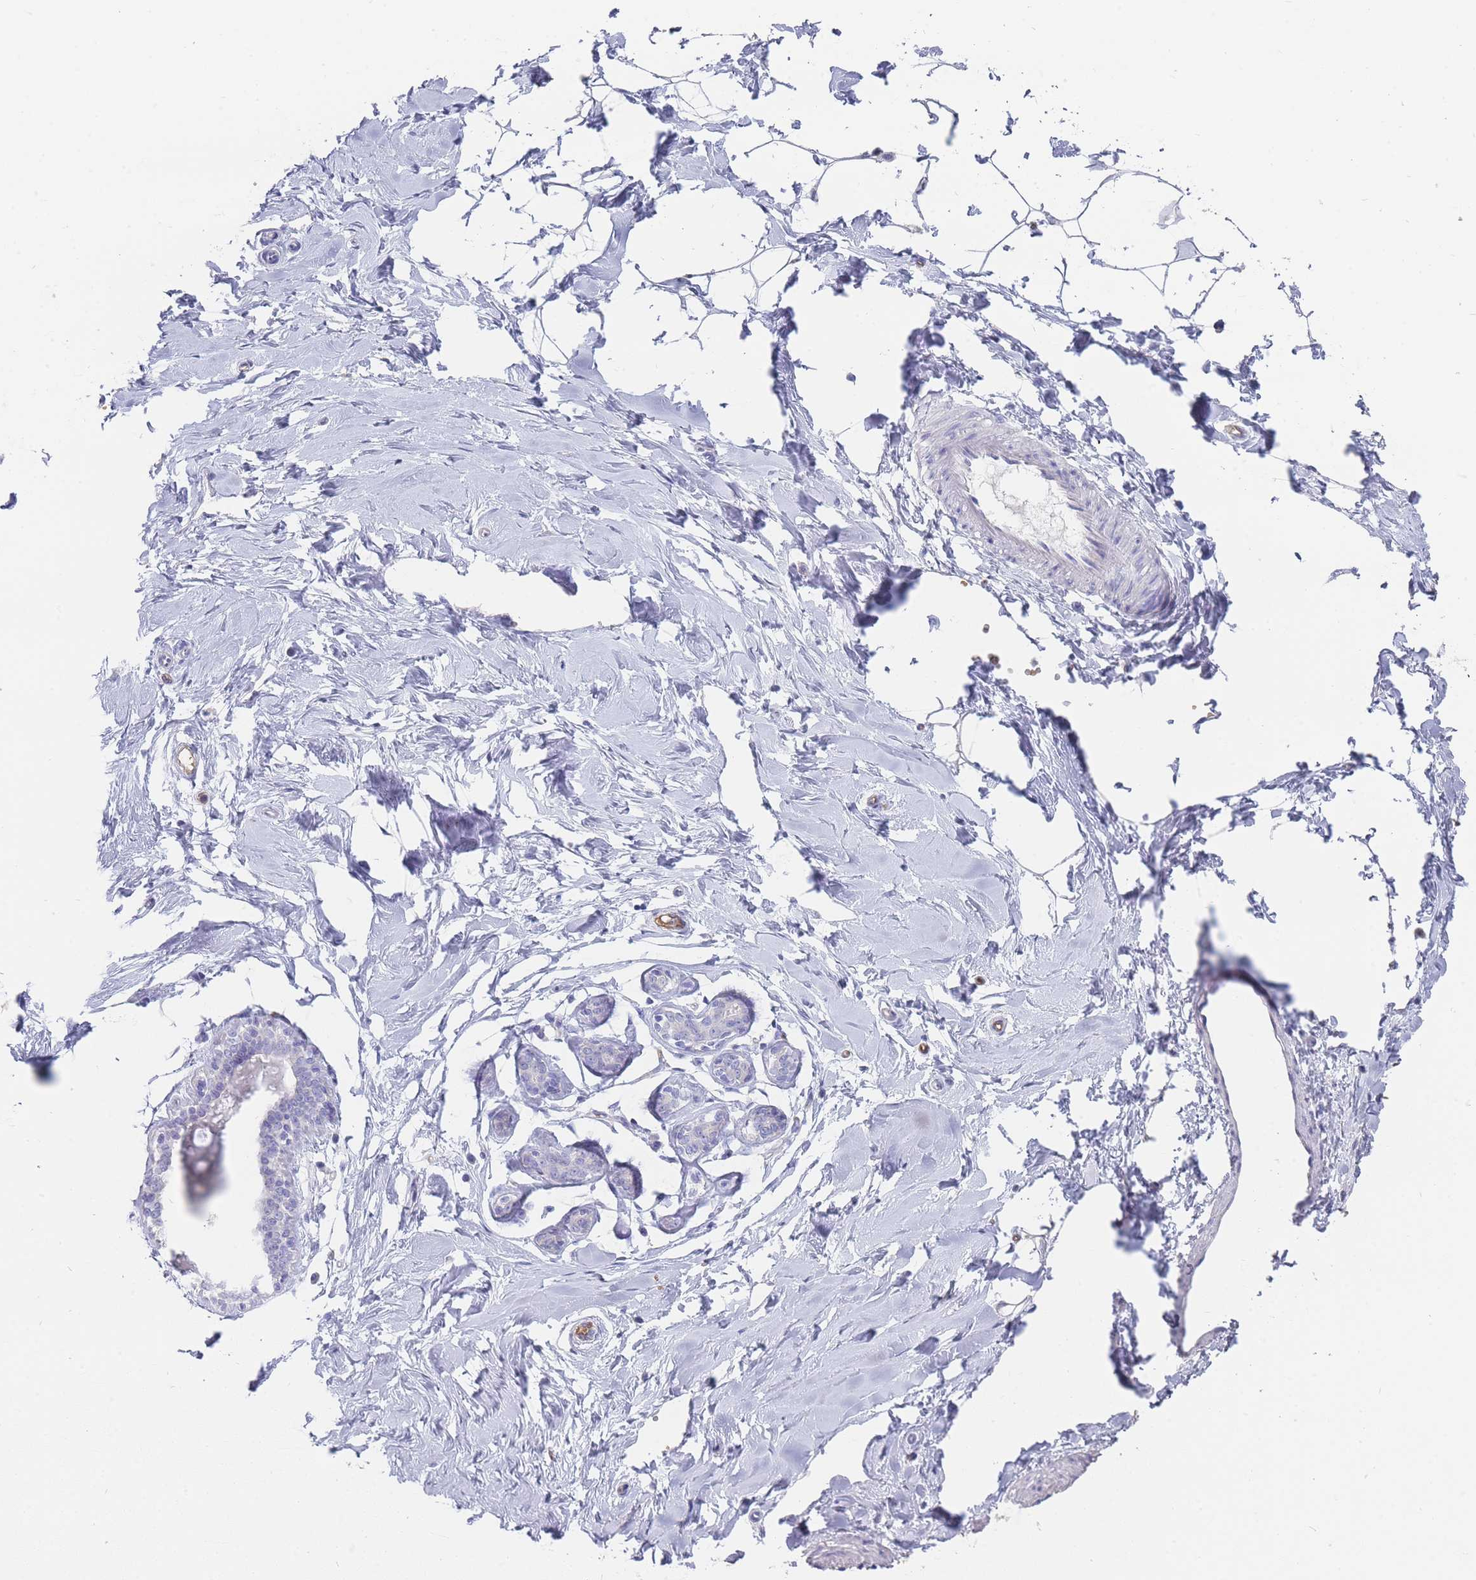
{"staining": {"intensity": "negative", "quantity": "none", "location": "none"}, "tissue": "breast", "cell_type": "Adipocytes", "image_type": "normal", "snomed": [{"axis": "morphology", "description": "Normal tissue, NOS"}, {"axis": "topography", "description": "Breast"}], "caption": "IHC micrograph of unremarkable breast stained for a protein (brown), which shows no expression in adipocytes. The staining is performed using DAB brown chromogen with nuclei counter-stained in using hematoxylin.", "gene": "ENSG00000284931", "patient": {"sex": "female", "age": 23}}